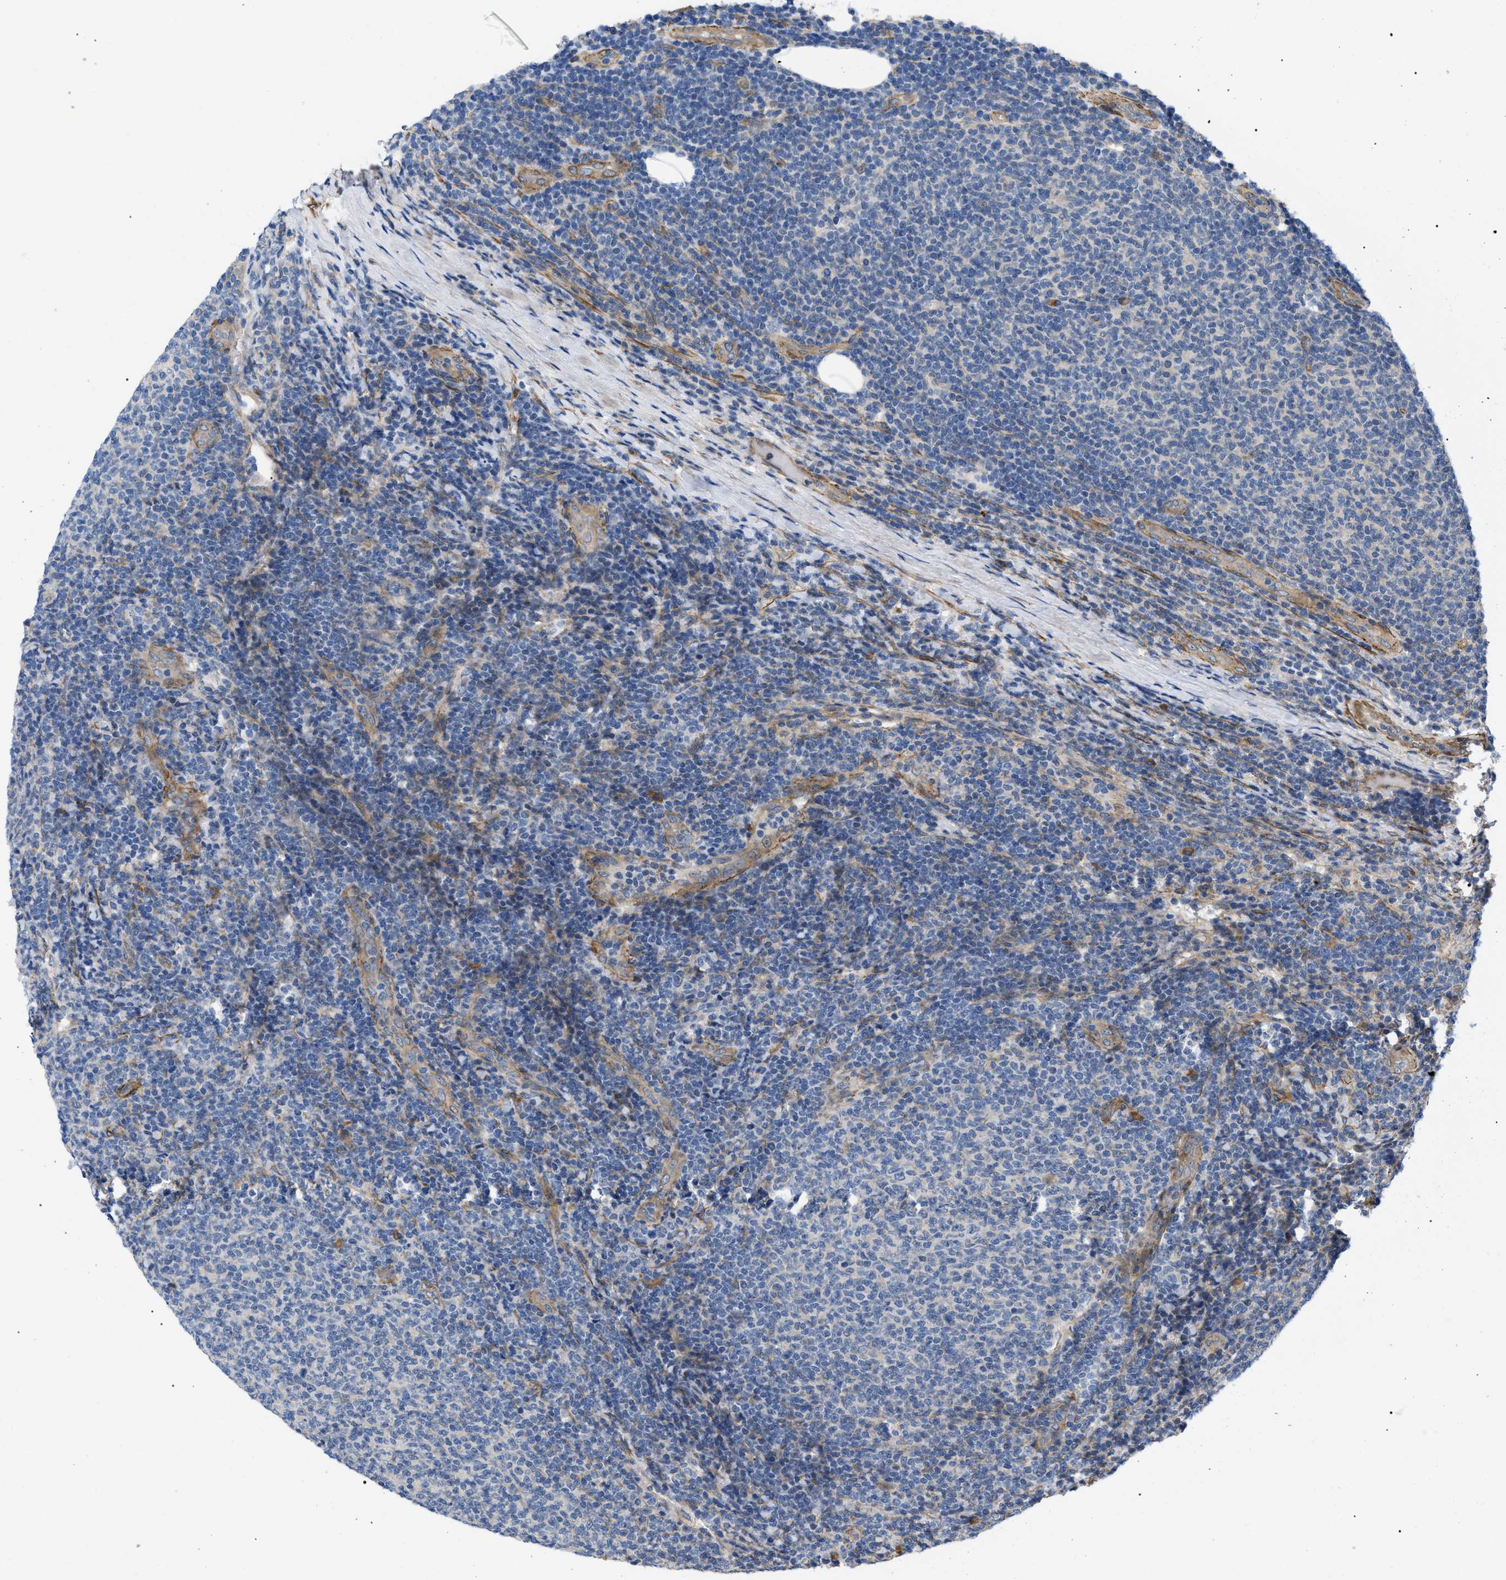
{"staining": {"intensity": "negative", "quantity": "none", "location": "none"}, "tissue": "lymphoma", "cell_type": "Tumor cells", "image_type": "cancer", "snomed": [{"axis": "morphology", "description": "Malignant lymphoma, non-Hodgkin's type, Low grade"}, {"axis": "topography", "description": "Lymph node"}], "caption": "Immunohistochemical staining of malignant lymphoma, non-Hodgkin's type (low-grade) displays no significant expression in tumor cells. (IHC, brightfield microscopy, high magnification).", "gene": "MYO10", "patient": {"sex": "male", "age": 66}}